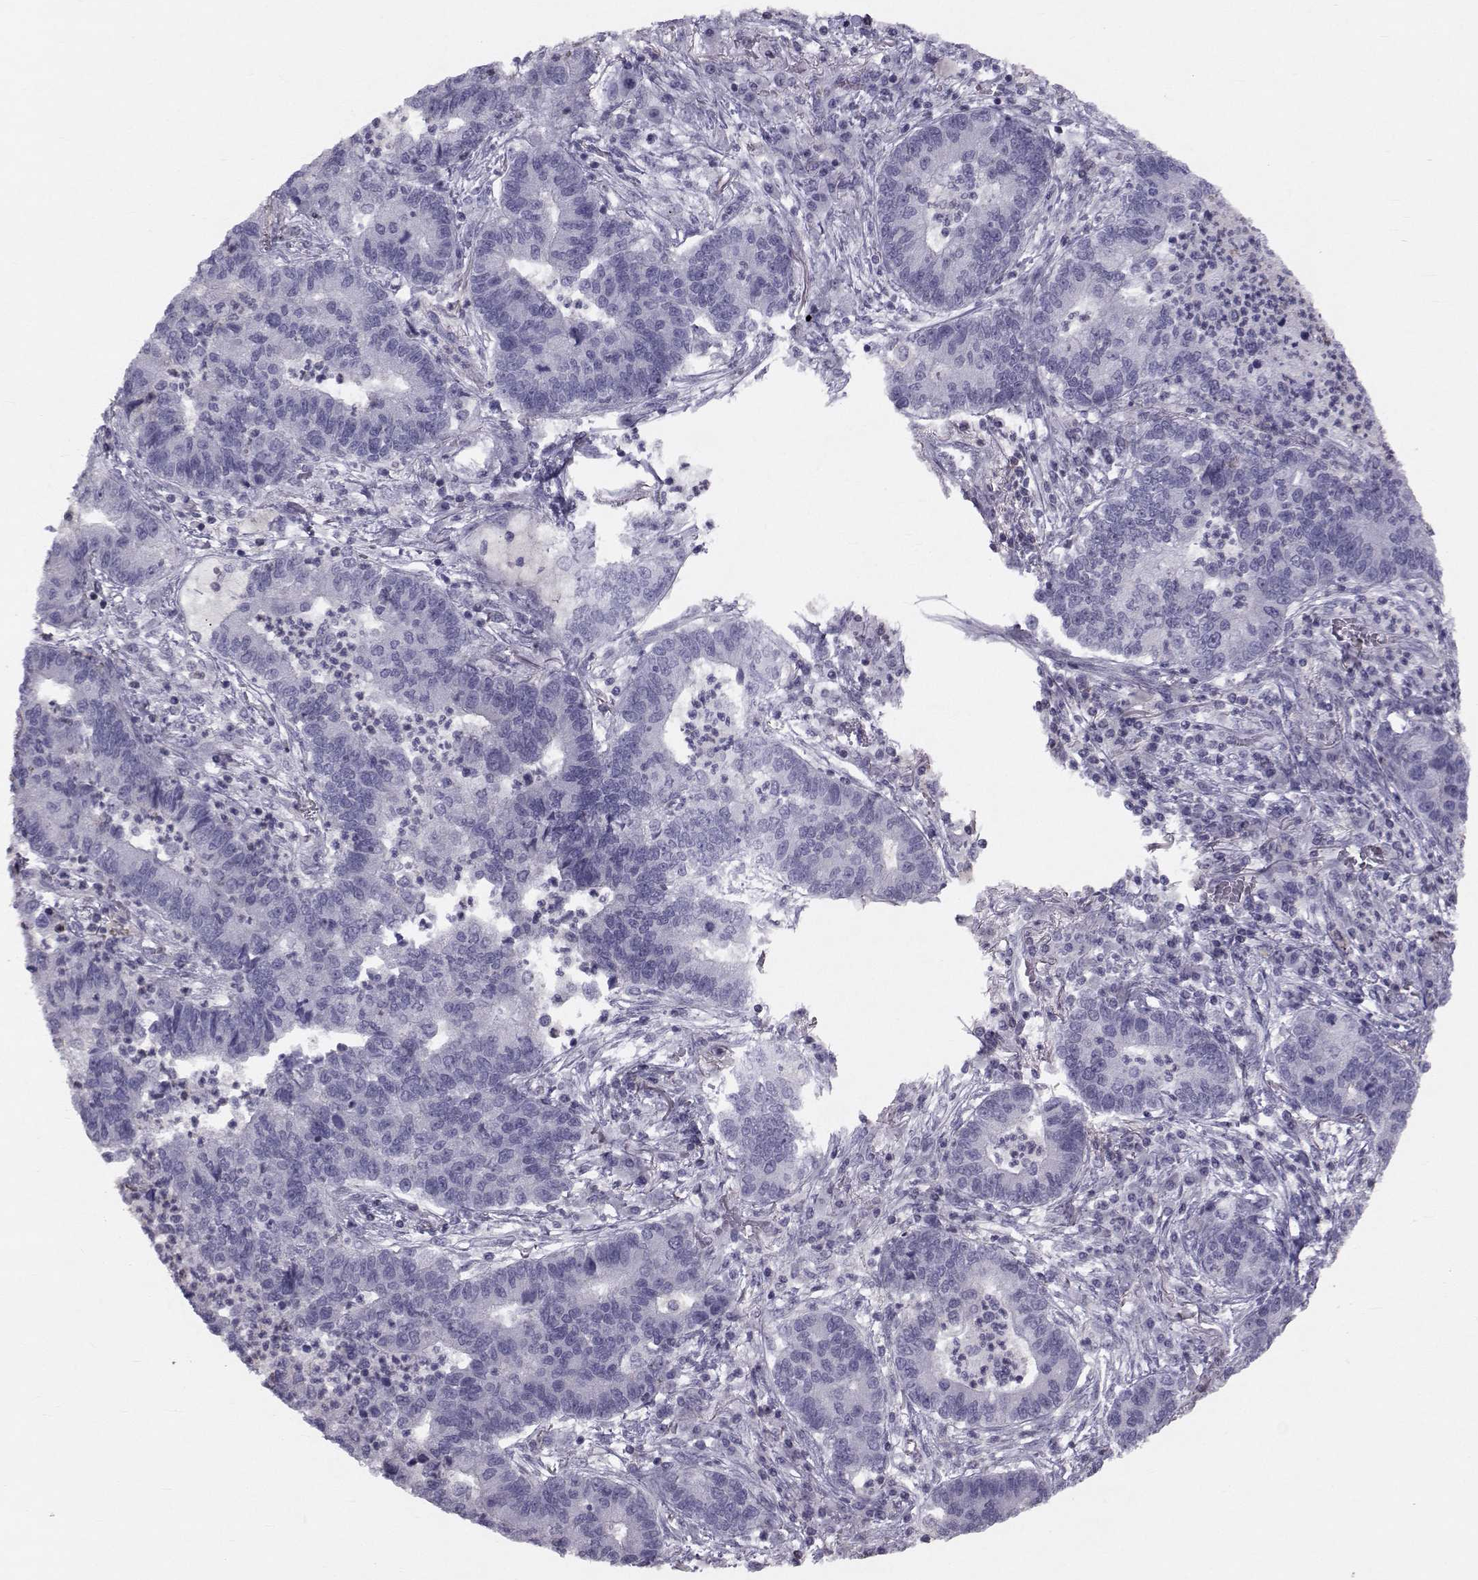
{"staining": {"intensity": "negative", "quantity": "none", "location": "none"}, "tissue": "lung cancer", "cell_type": "Tumor cells", "image_type": "cancer", "snomed": [{"axis": "morphology", "description": "Adenocarcinoma, NOS"}, {"axis": "topography", "description": "Lung"}], "caption": "Immunohistochemistry image of lung cancer stained for a protein (brown), which demonstrates no expression in tumor cells.", "gene": "GARIN3", "patient": {"sex": "female", "age": 57}}